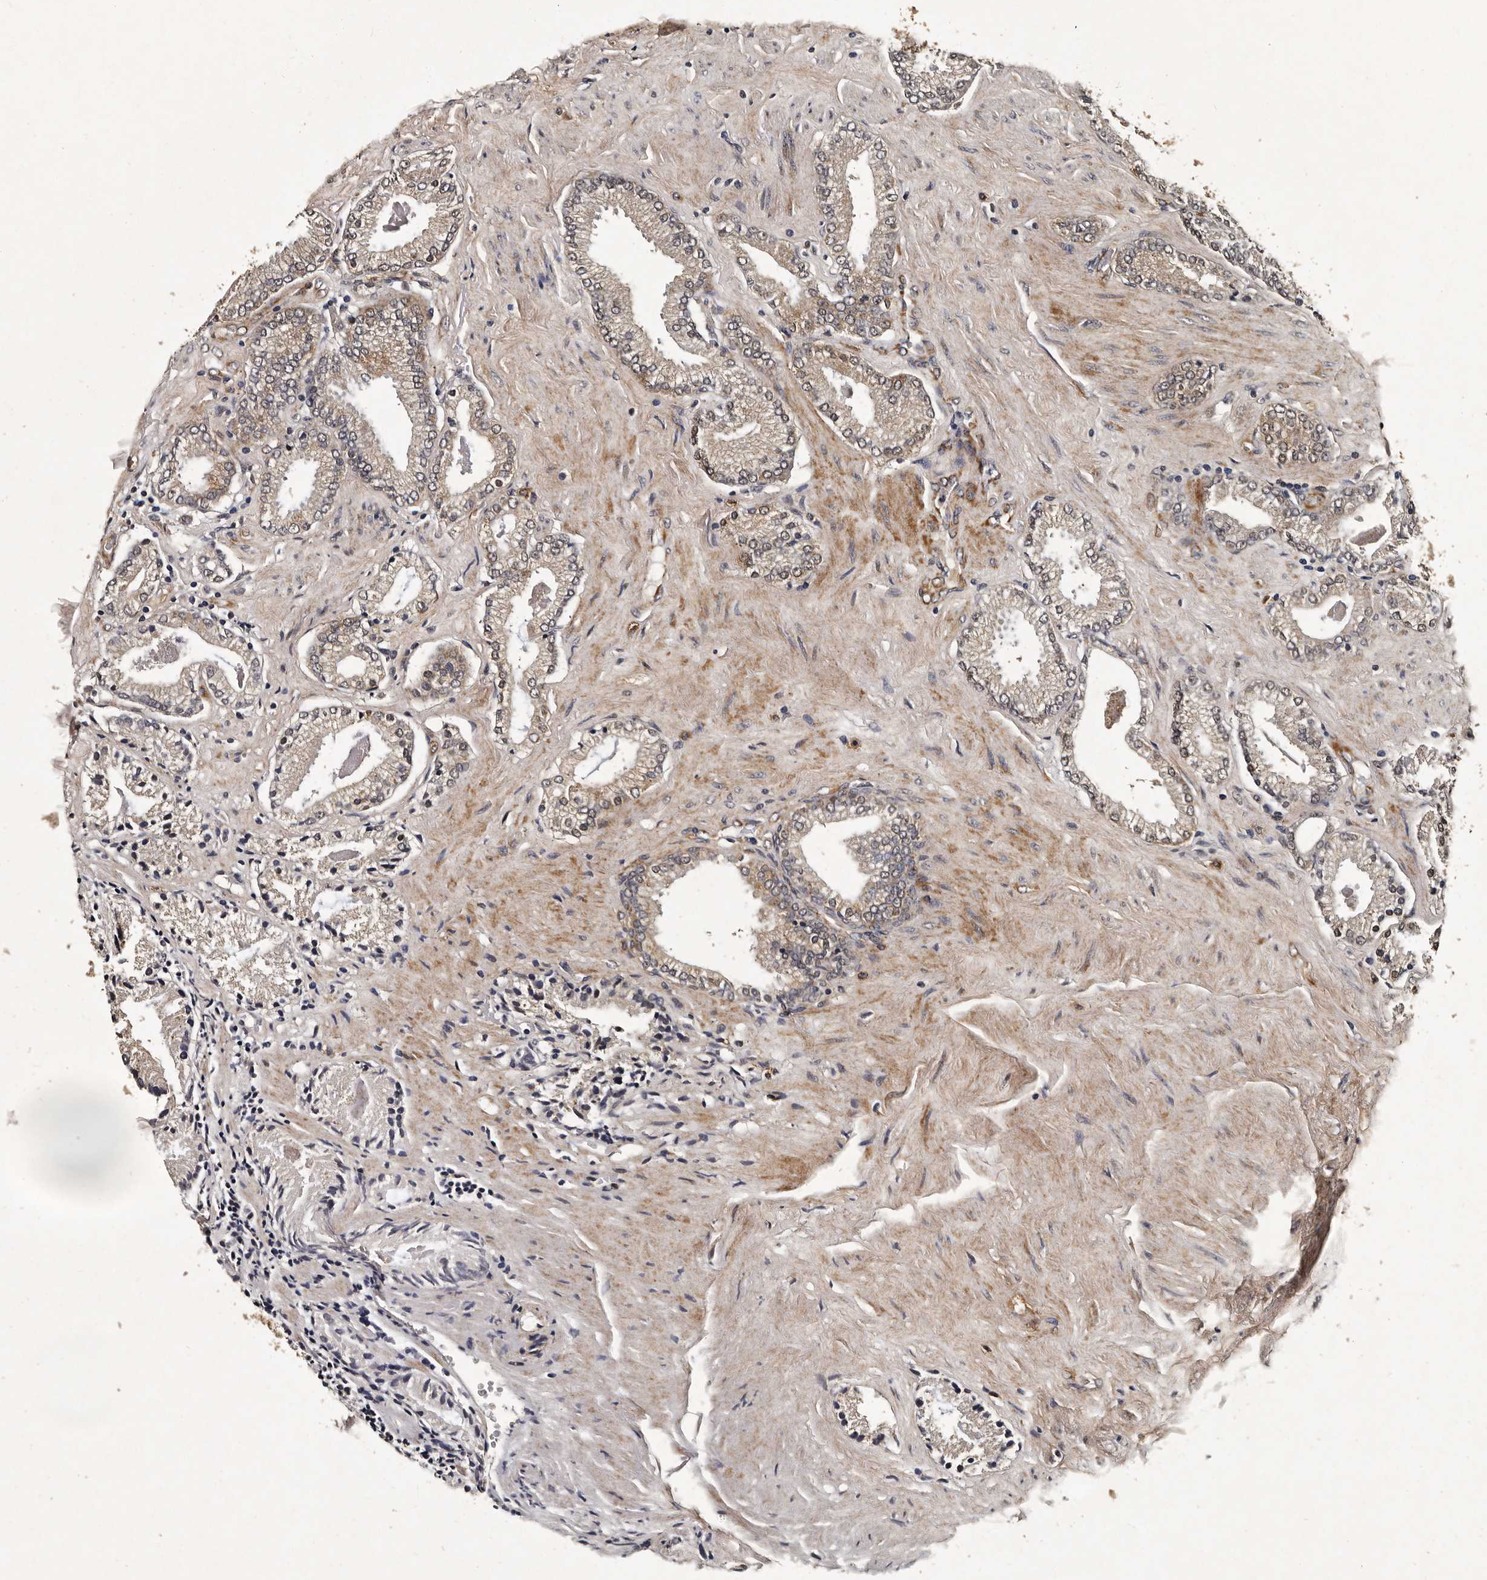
{"staining": {"intensity": "weak", "quantity": ">75%", "location": "cytoplasmic/membranous,nuclear"}, "tissue": "prostate cancer", "cell_type": "Tumor cells", "image_type": "cancer", "snomed": [{"axis": "morphology", "description": "Adenocarcinoma, Low grade"}, {"axis": "topography", "description": "Prostate"}], "caption": "Prostate cancer stained with a brown dye reveals weak cytoplasmic/membranous and nuclear positive staining in about >75% of tumor cells.", "gene": "CPNE3", "patient": {"sex": "male", "age": 71}}